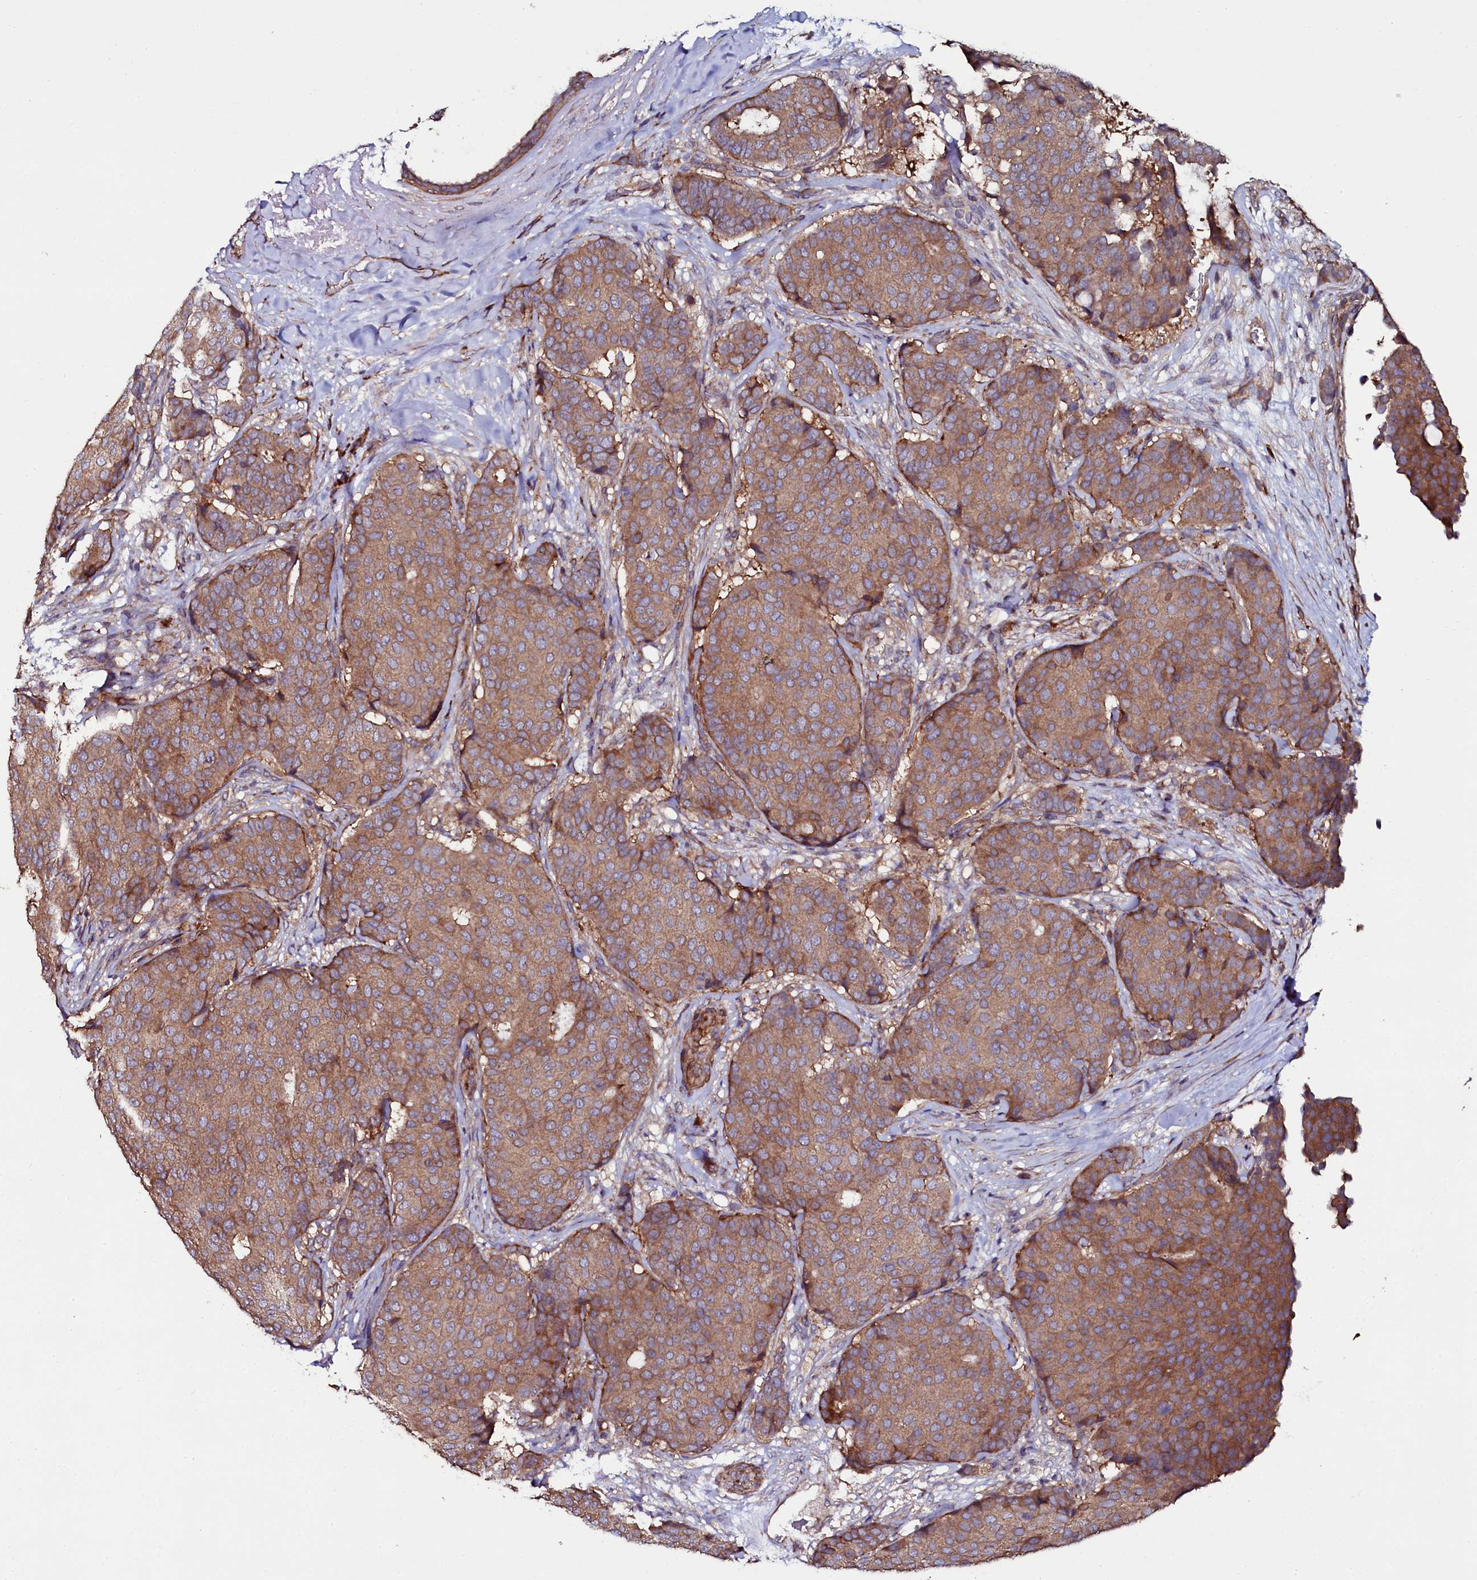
{"staining": {"intensity": "moderate", "quantity": ">75%", "location": "cytoplasmic/membranous"}, "tissue": "breast cancer", "cell_type": "Tumor cells", "image_type": "cancer", "snomed": [{"axis": "morphology", "description": "Duct carcinoma"}, {"axis": "topography", "description": "Breast"}], "caption": "Protein staining of invasive ductal carcinoma (breast) tissue exhibits moderate cytoplasmic/membranous positivity in approximately >75% of tumor cells.", "gene": "USPL1", "patient": {"sex": "female", "age": 75}}